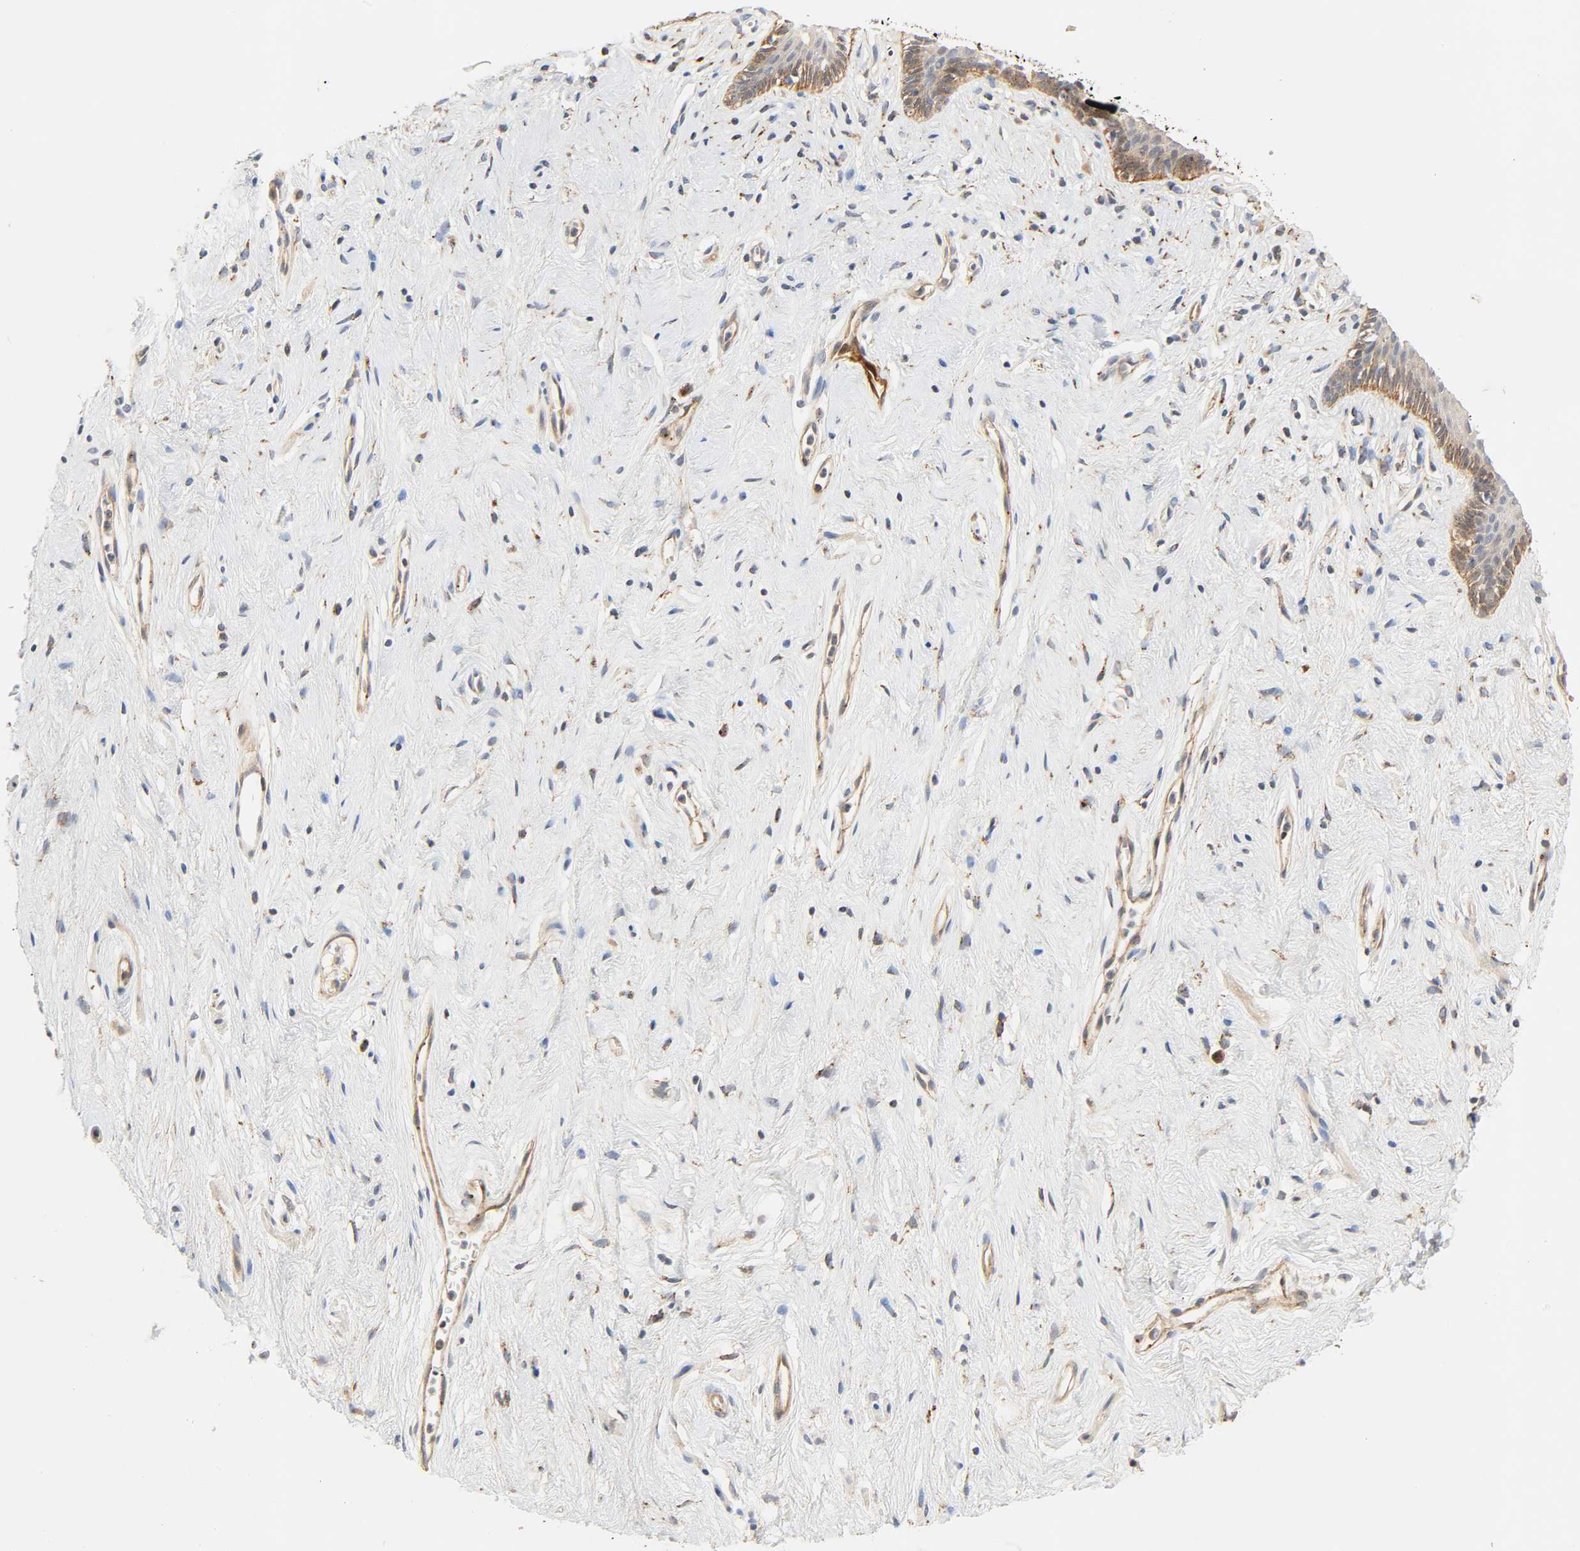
{"staining": {"intensity": "moderate", "quantity": "25%-75%", "location": "cytoplasmic/membranous"}, "tissue": "vagina", "cell_type": "Squamous epithelial cells", "image_type": "normal", "snomed": [{"axis": "morphology", "description": "Normal tissue, NOS"}, {"axis": "topography", "description": "Vagina"}], "caption": "Vagina stained with DAB (3,3'-diaminobenzidine) IHC demonstrates medium levels of moderate cytoplasmic/membranous expression in approximately 25%-75% of squamous epithelial cells. The protein is shown in brown color, while the nuclei are stained blue.", "gene": "MAPK6", "patient": {"sex": "female", "age": 44}}